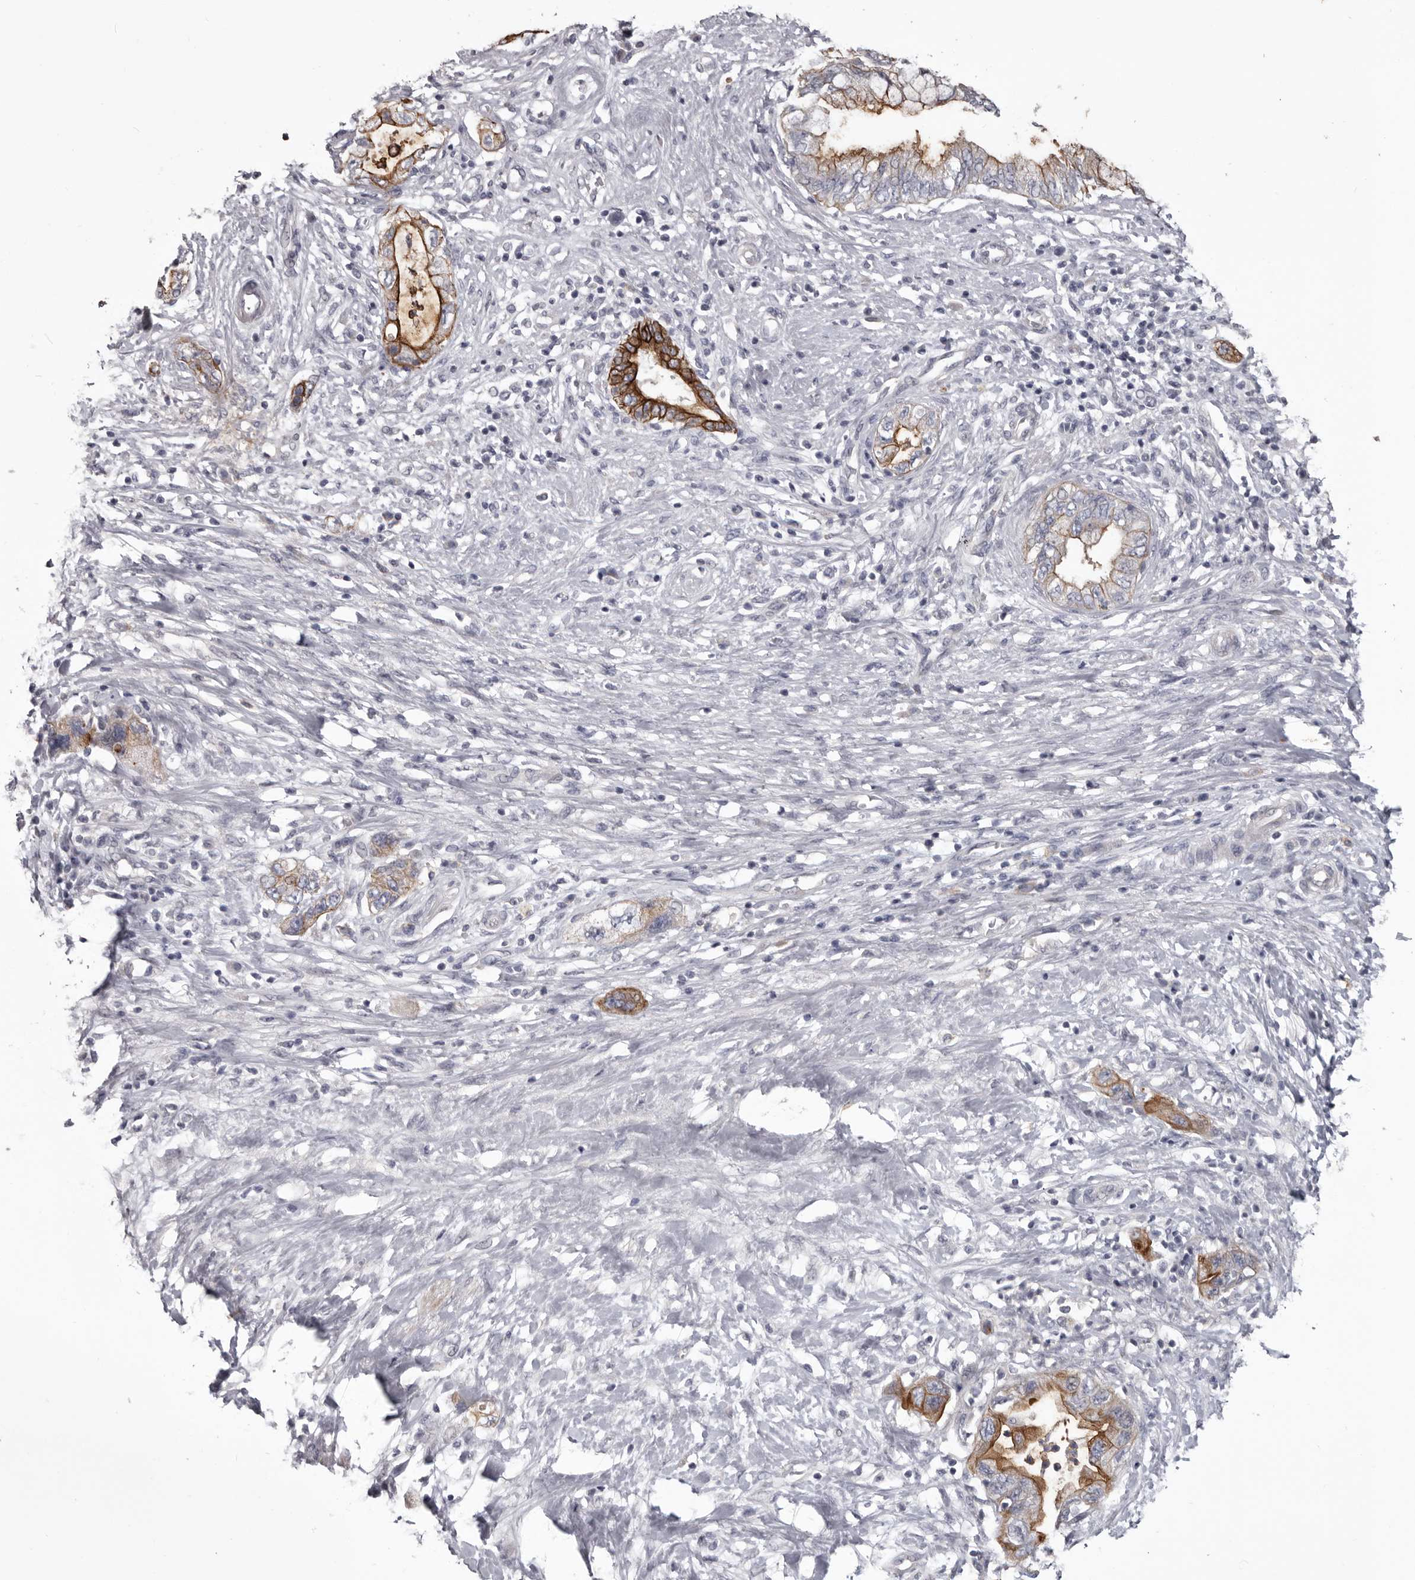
{"staining": {"intensity": "strong", "quantity": "25%-75%", "location": "cytoplasmic/membranous"}, "tissue": "pancreatic cancer", "cell_type": "Tumor cells", "image_type": "cancer", "snomed": [{"axis": "morphology", "description": "Adenocarcinoma, NOS"}, {"axis": "topography", "description": "Pancreas"}], "caption": "Pancreatic adenocarcinoma stained with a protein marker displays strong staining in tumor cells.", "gene": "LPAR6", "patient": {"sex": "female", "age": 73}}